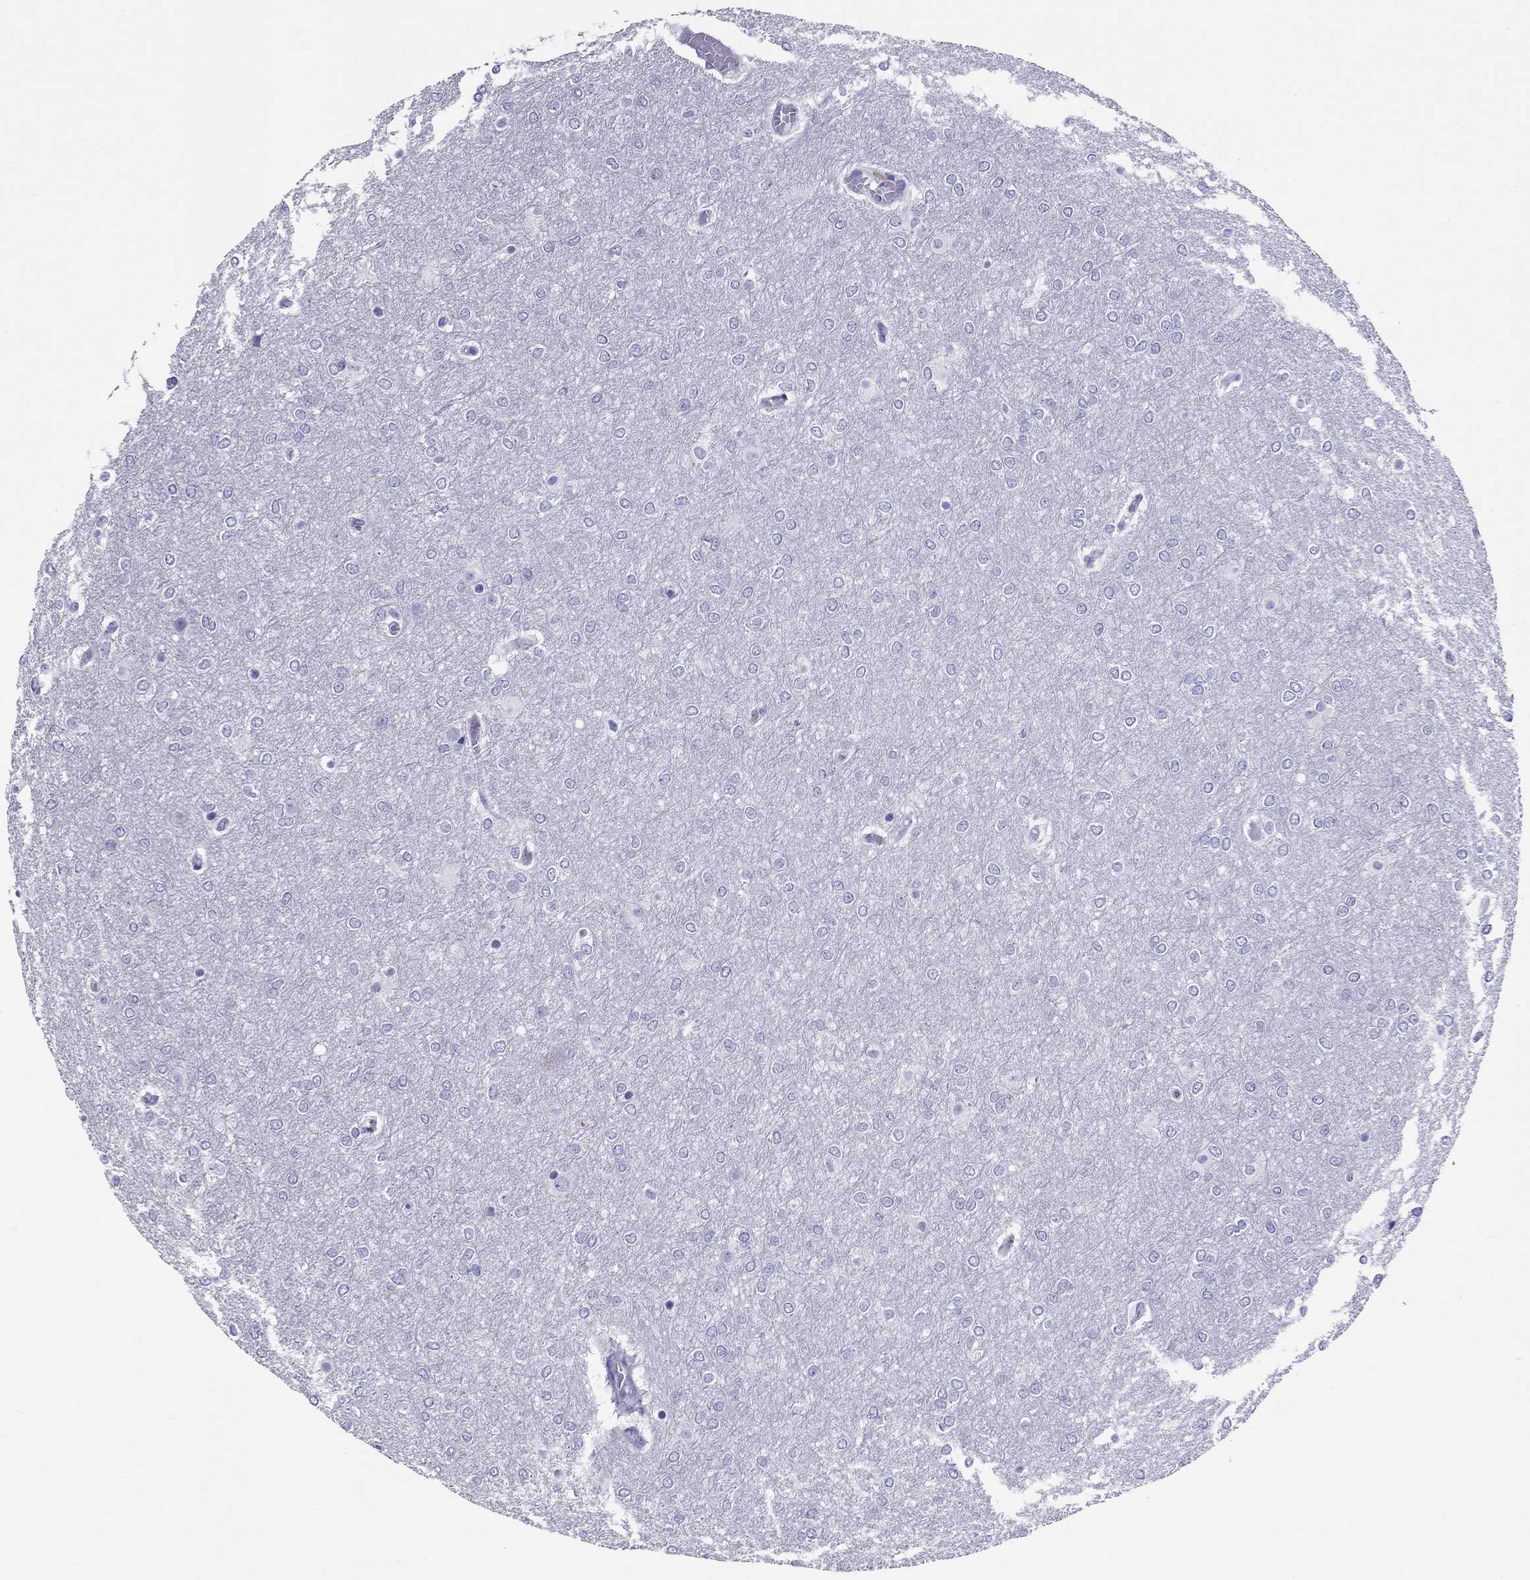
{"staining": {"intensity": "negative", "quantity": "none", "location": "none"}, "tissue": "glioma", "cell_type": "Tumor cells", "image_type": "cancer", "snomed": [{"axis": "morphology", "description": "Glioma, malignant, High grade"}, {"axis": "topography", "description": "Brain"}], "caption": "This photomicrograph is of glioma stained with IHC to label a protein in brown with the nuclei are counter-stained blue. There is no staining in tumor cells.", "gene": "AVPR1B", "patient": {"sex": "female", "age": 61}}